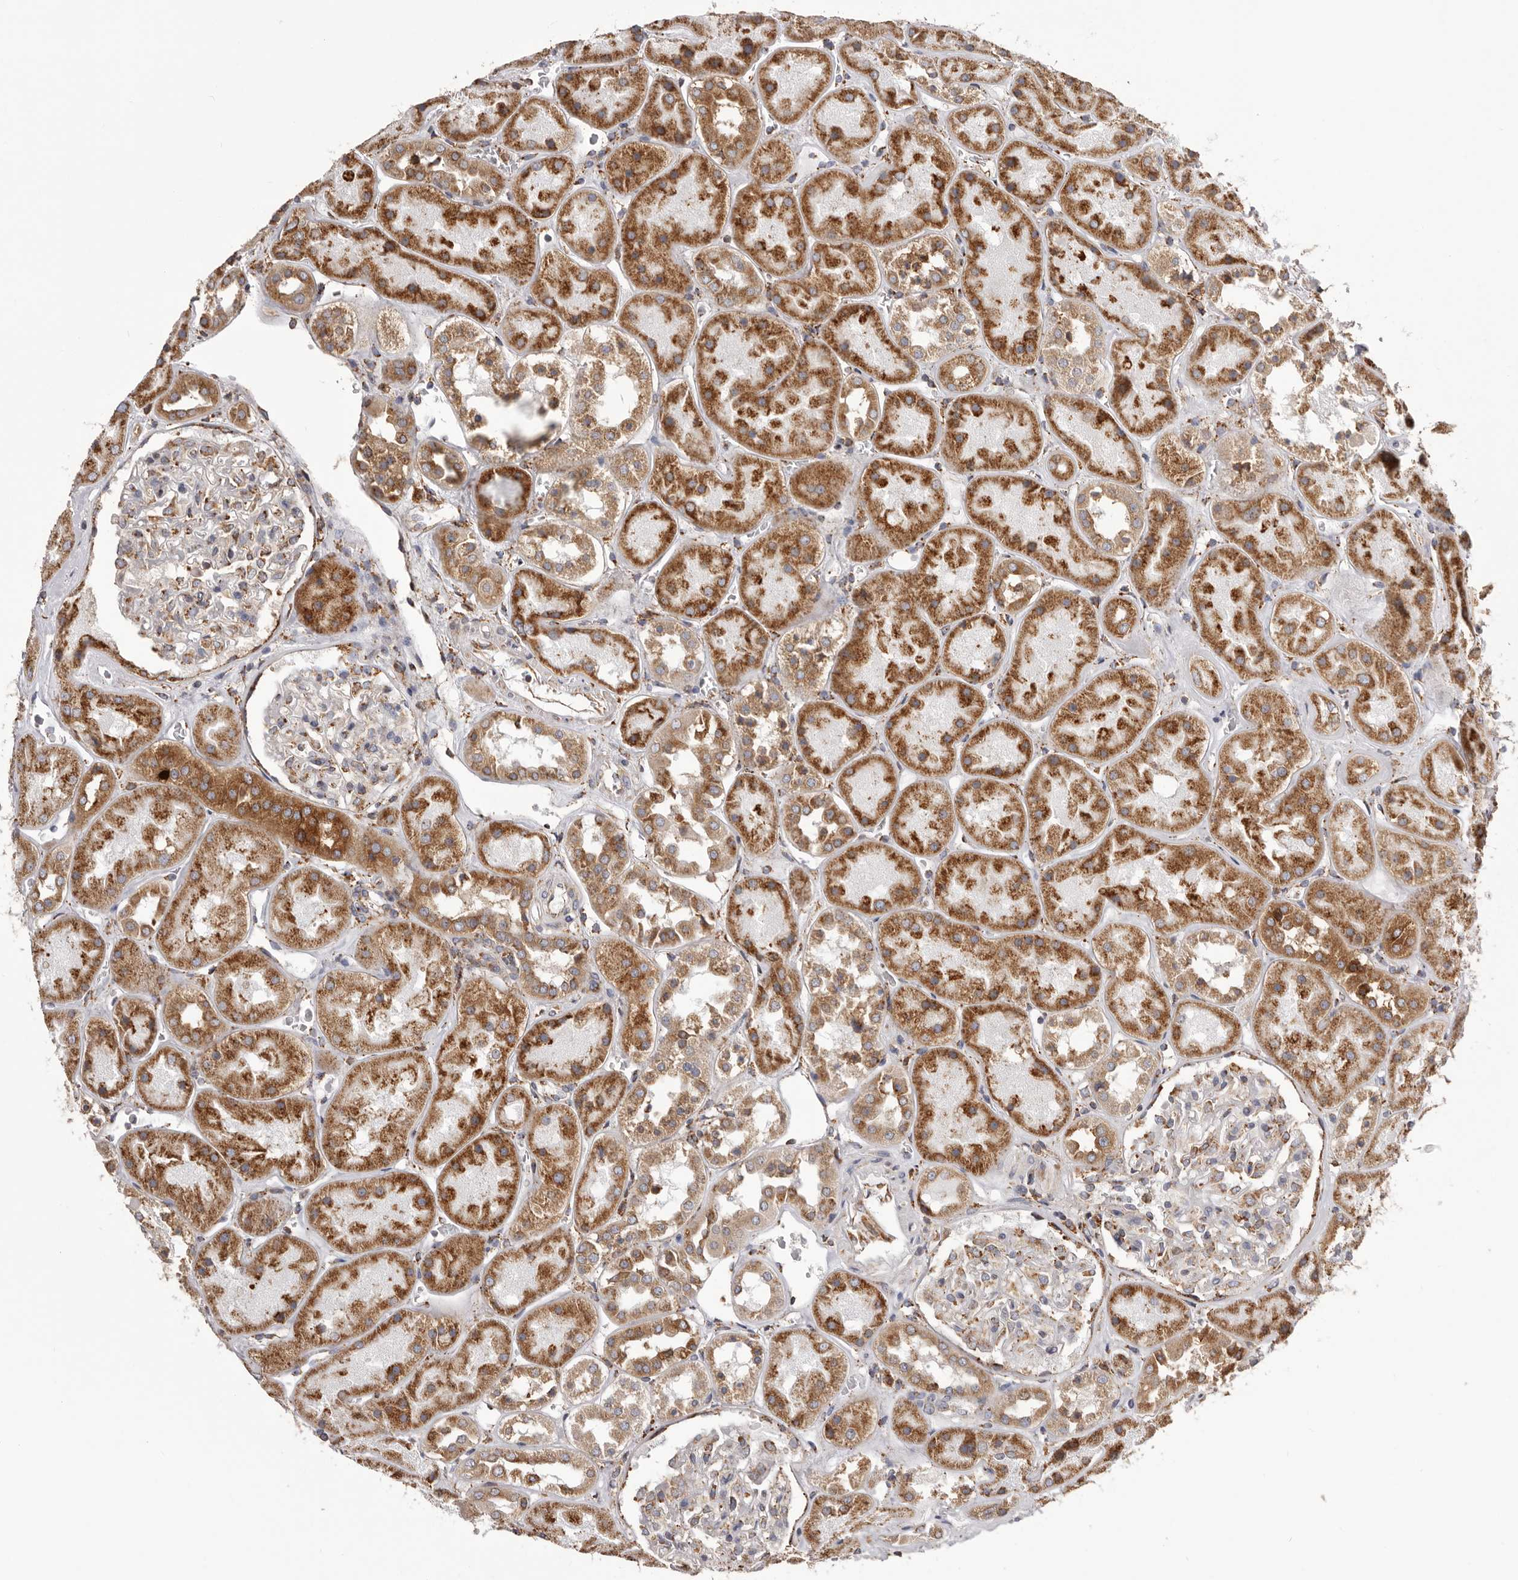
{"staining": {"intensity": "moderate", "quantity": "25%-75%", "location": "cytoplasmic/membranous"}, "tissue": "kidney", "cell_type": "Cells in glomeruli", "image_type": "normal", "snomed": [{"axis": "morphology", "description": "Normal tissue, NOS"}, {"axis": "topography", "description": "Kidney"}], "caption": "This is a micrograph of immunohistochemistry staining of unremarkable kidney, which shows moderate expression in the cytoplasmic/membranous of cells in glomeruli.", "gene": "QRSL1", "patient": {"sex": "male", "age": 70}}